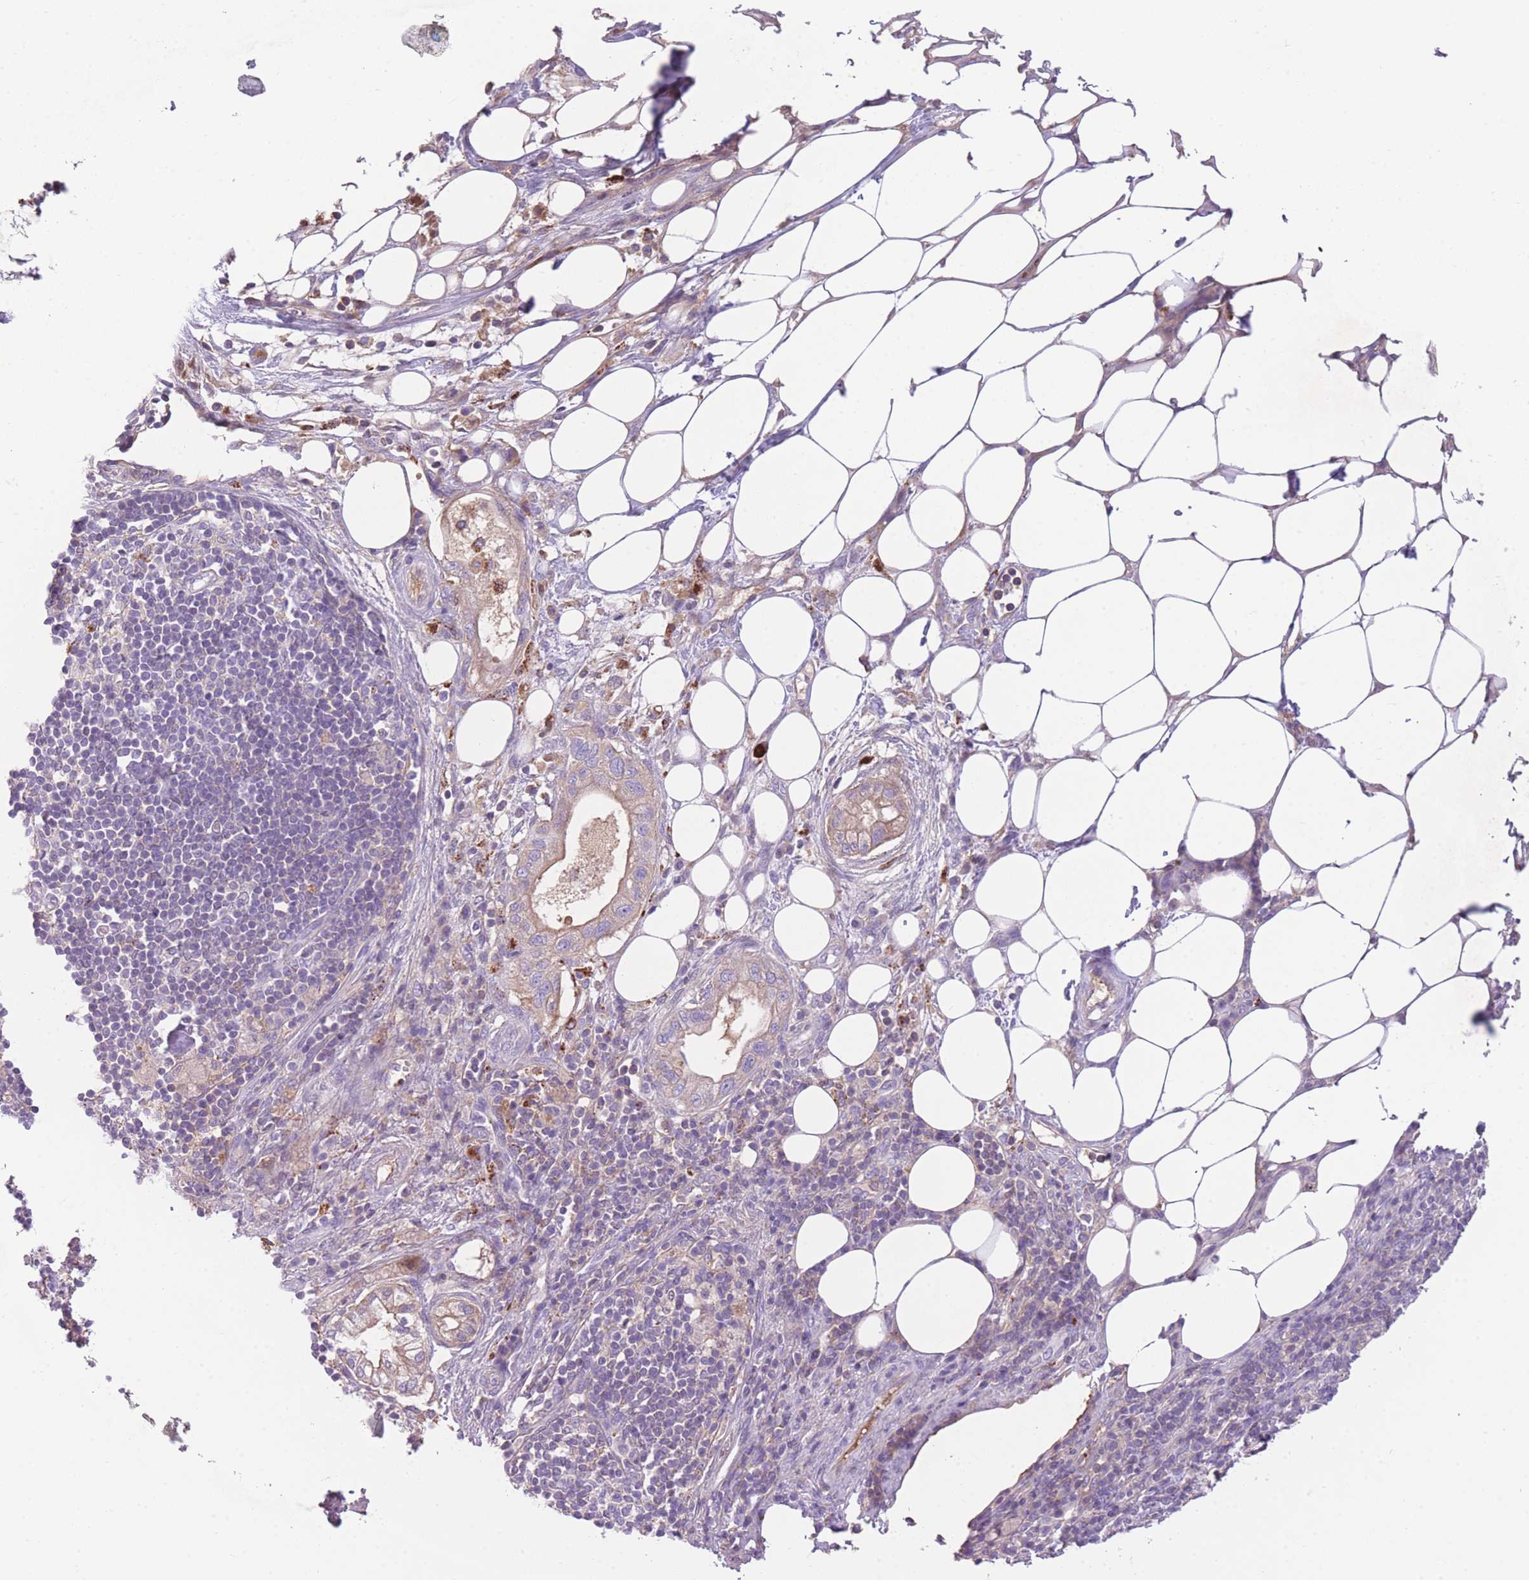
{"staining": {"intensity": "weak", "quantity": ">75%", "location": "cytoplasmic/membranous"}, "tissue": "pancreatic cancer", "cell_type": "Tumor cells", "image_type": "cancer", "snomed": [{"axis": "morphology", "description": "Adenocarcinoma, NOS"}, {"axis": "topography", "description": "Pancreas"}], "caption": "There is low levels of weak cytoplasmic/membranous staining in tumor cells of adenocarcinoma (pancreatic), as demonstrated by immunohistochemical staining (brown color).", "gene": "GNAT1", "patient": {"sex": "male", "age": 44}}